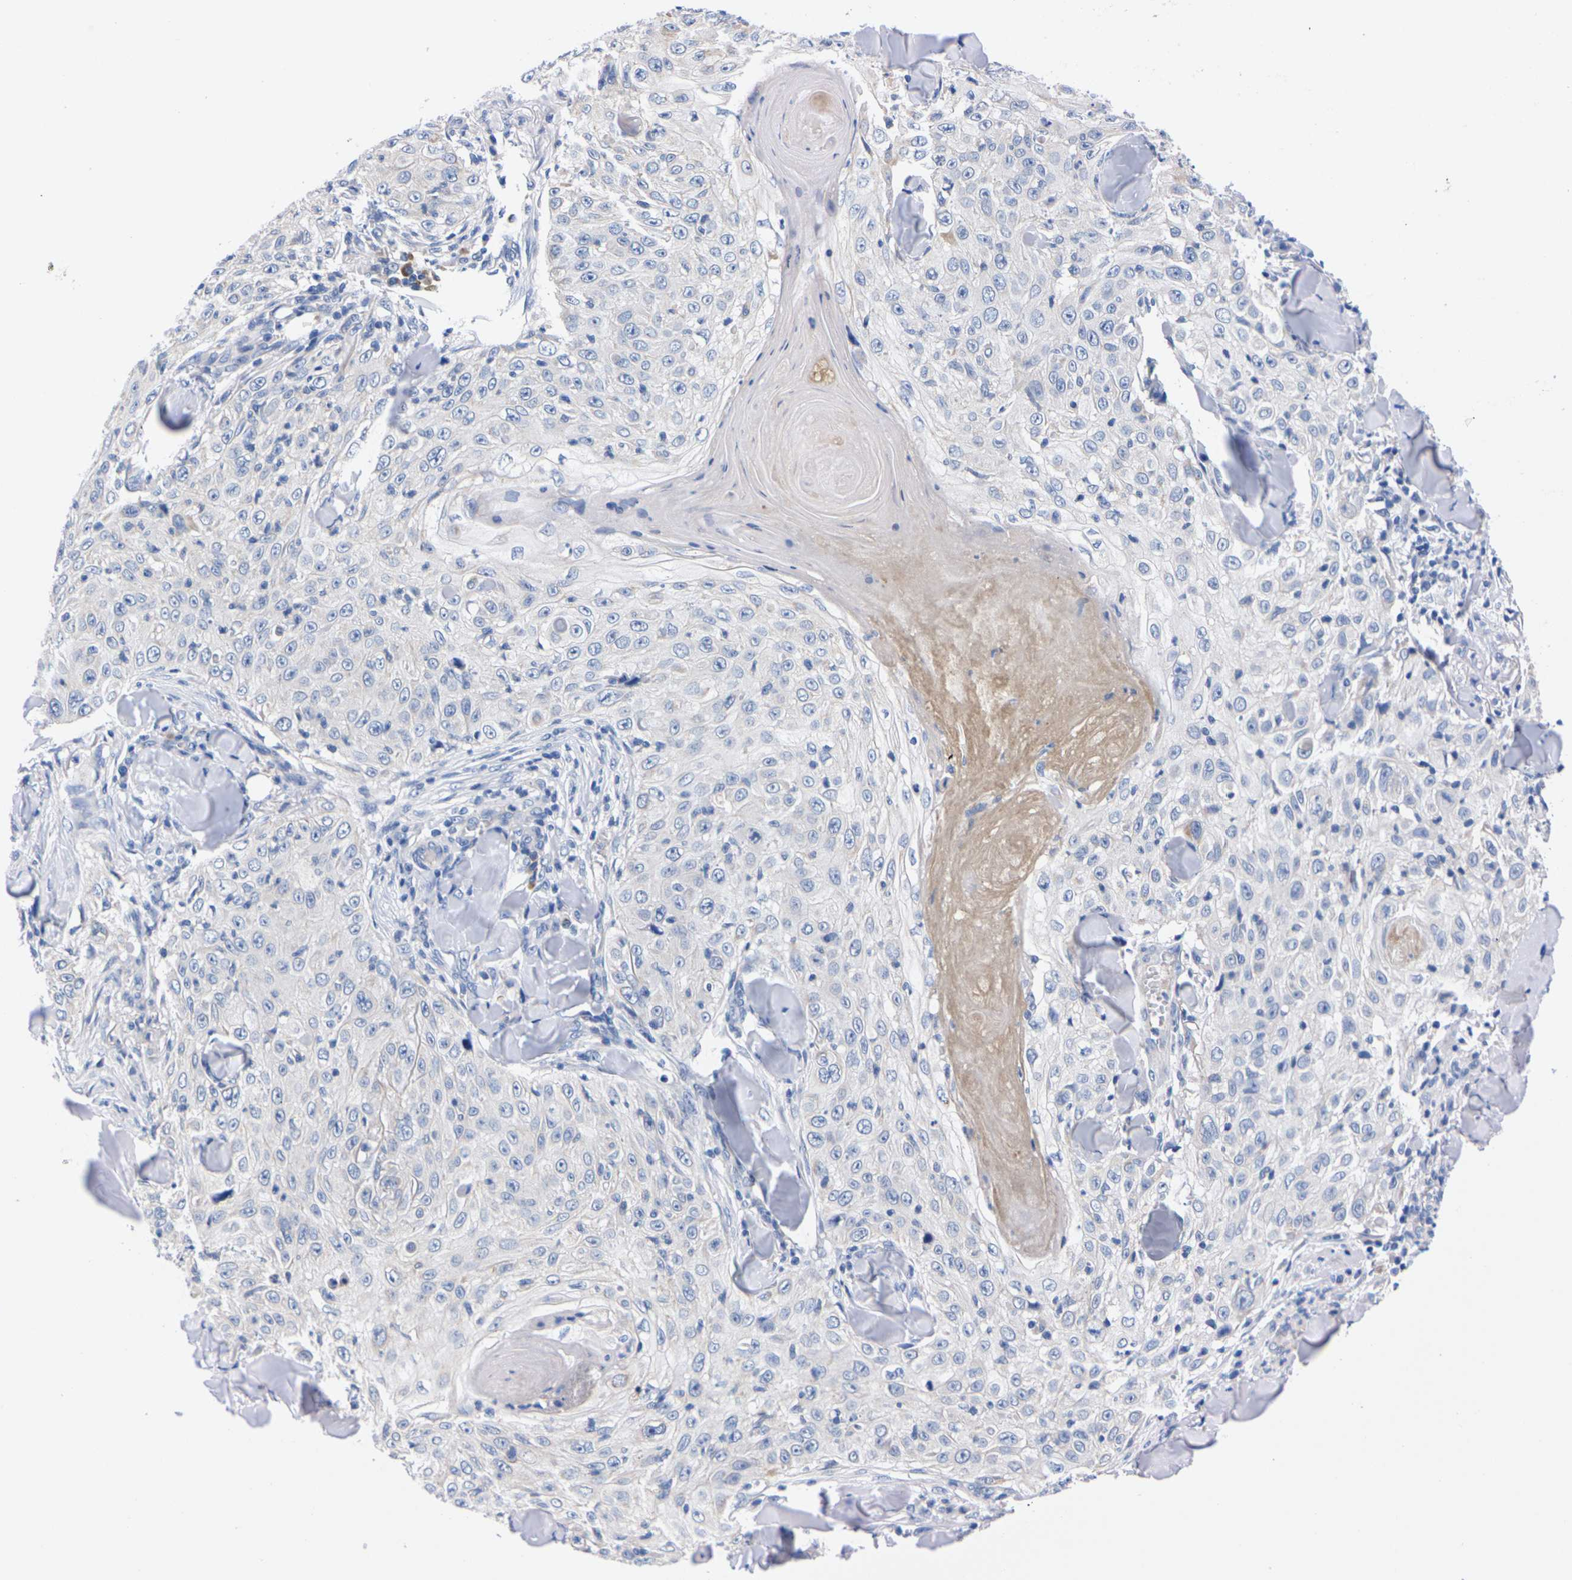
{"staining": {"intensity": "negative", "quantity": "none", "location": "none"}, "tissue": "skin cancer", "cell_type": "Tumor cells", "image_type": "cancer", "snomed": [{"axis": "morphology", "description": "Squamous cell carcinoma, NOS"}, {"axis": "topography", "description": "Skin"}], "caption": "This is a photomicrograph of IHC staining of skin squamous cell carcinoma, which shows no staining in tumor cells. The staining was performed using DAB (3,3'-diaminobenzidine) to visualize the protein expression in brown, while the nuclei were stained in blue with hematoxylin (Magnification: 20x).", "gene": "FAM210A", "patient": {"sex": "male", "age": 86}}